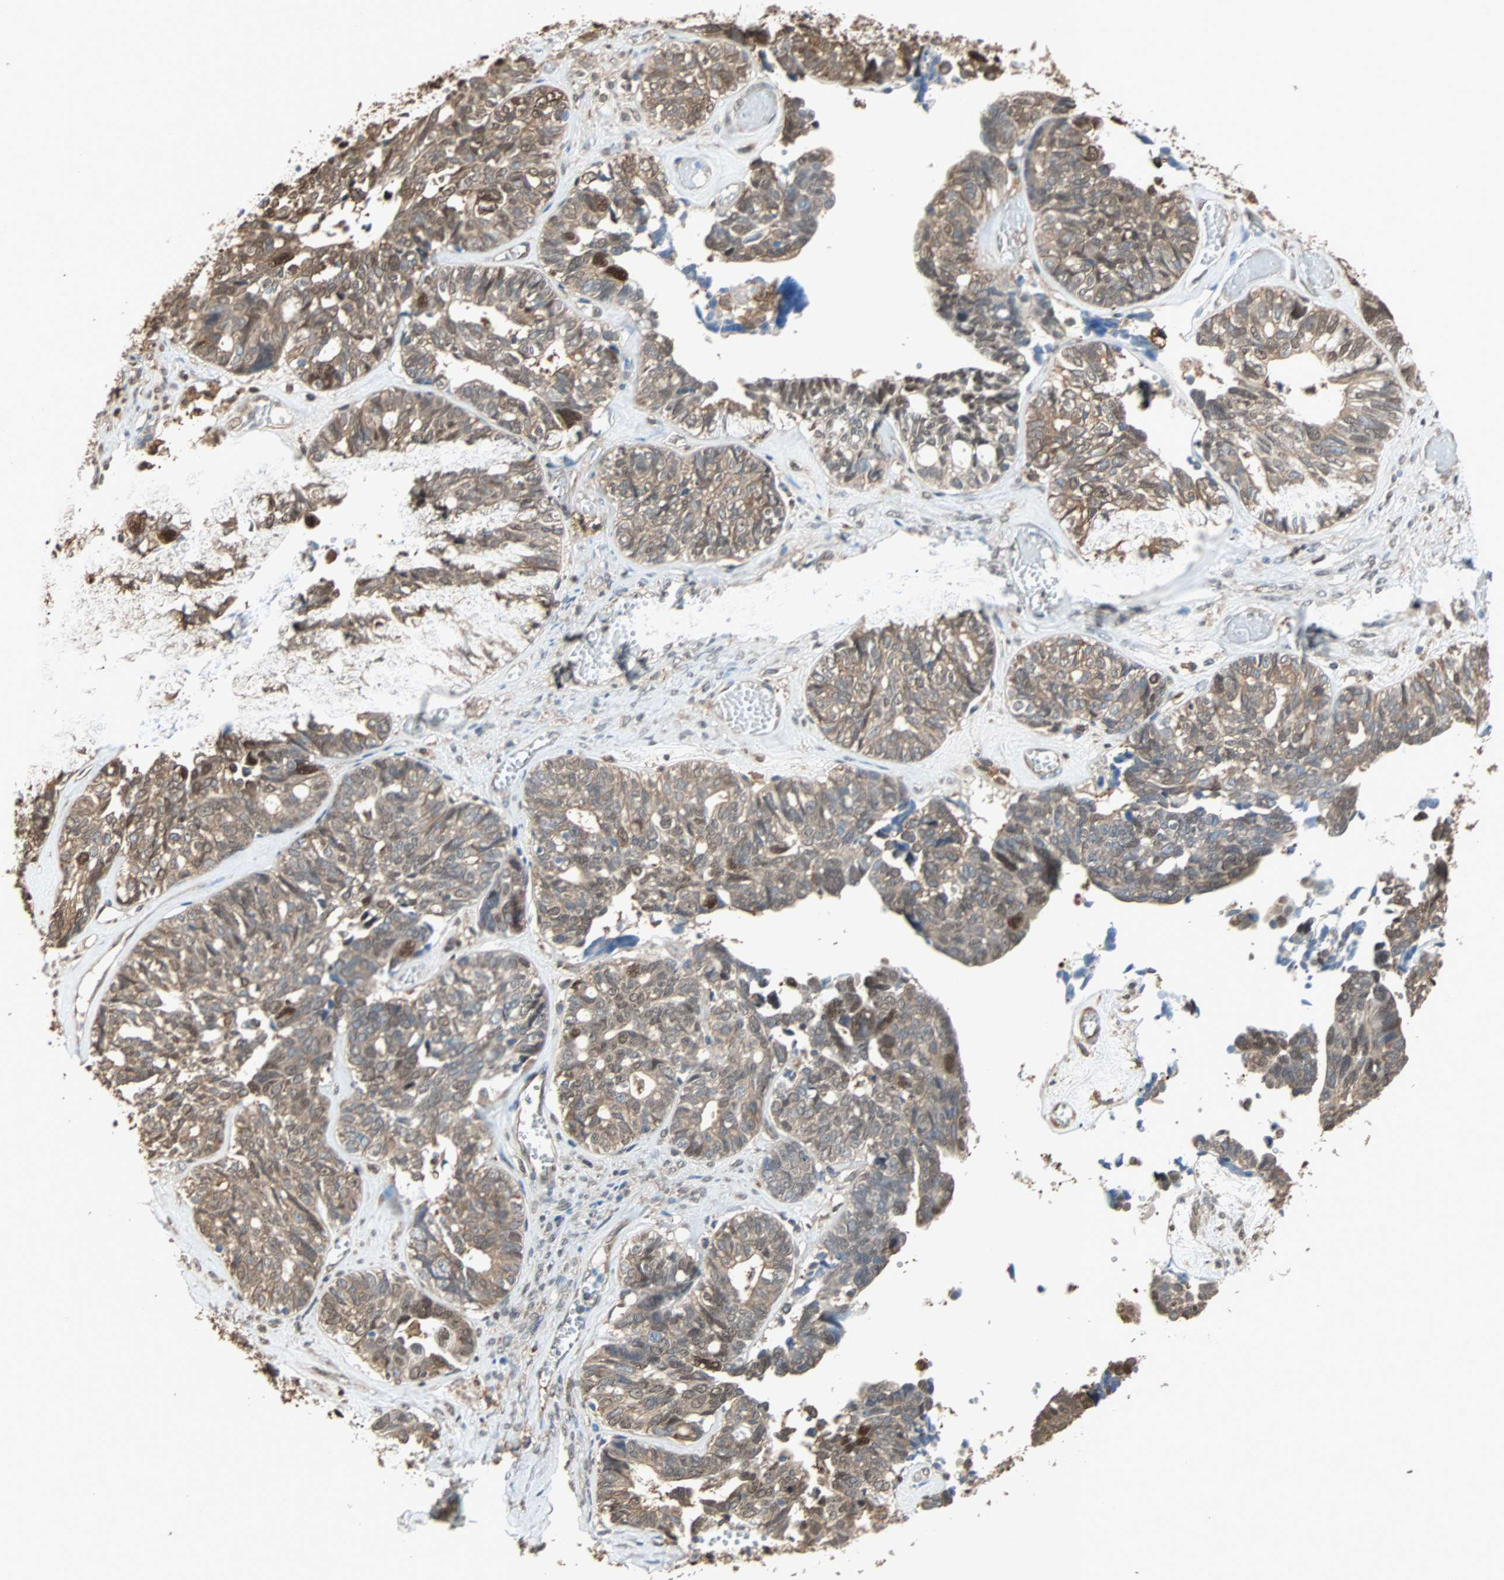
{"staining": {"intensity": "moderate", "quantity": ">75%", "location": "cytoplasmic/membranous,nuclear"}, "tissue": "ovarian cancer", "cell_type": "Tumor cells", "image_type": "cancer", "snomed": [{"axis": "morphology", "description": "Cystadenocarcinoma, serous, NOS"}, {"axis": "topography", "description": "Ovary"}], "caption": "About >75% of tumor cells in ovarian cancer (serous cystadenocarcinoma) display moderate cytoplasmic/membranous and nuclear protein staining as visualized by brown immunohistochemical staining.", "gene": "PRDX1", "patient": {"sex": "female", "age": 79}}